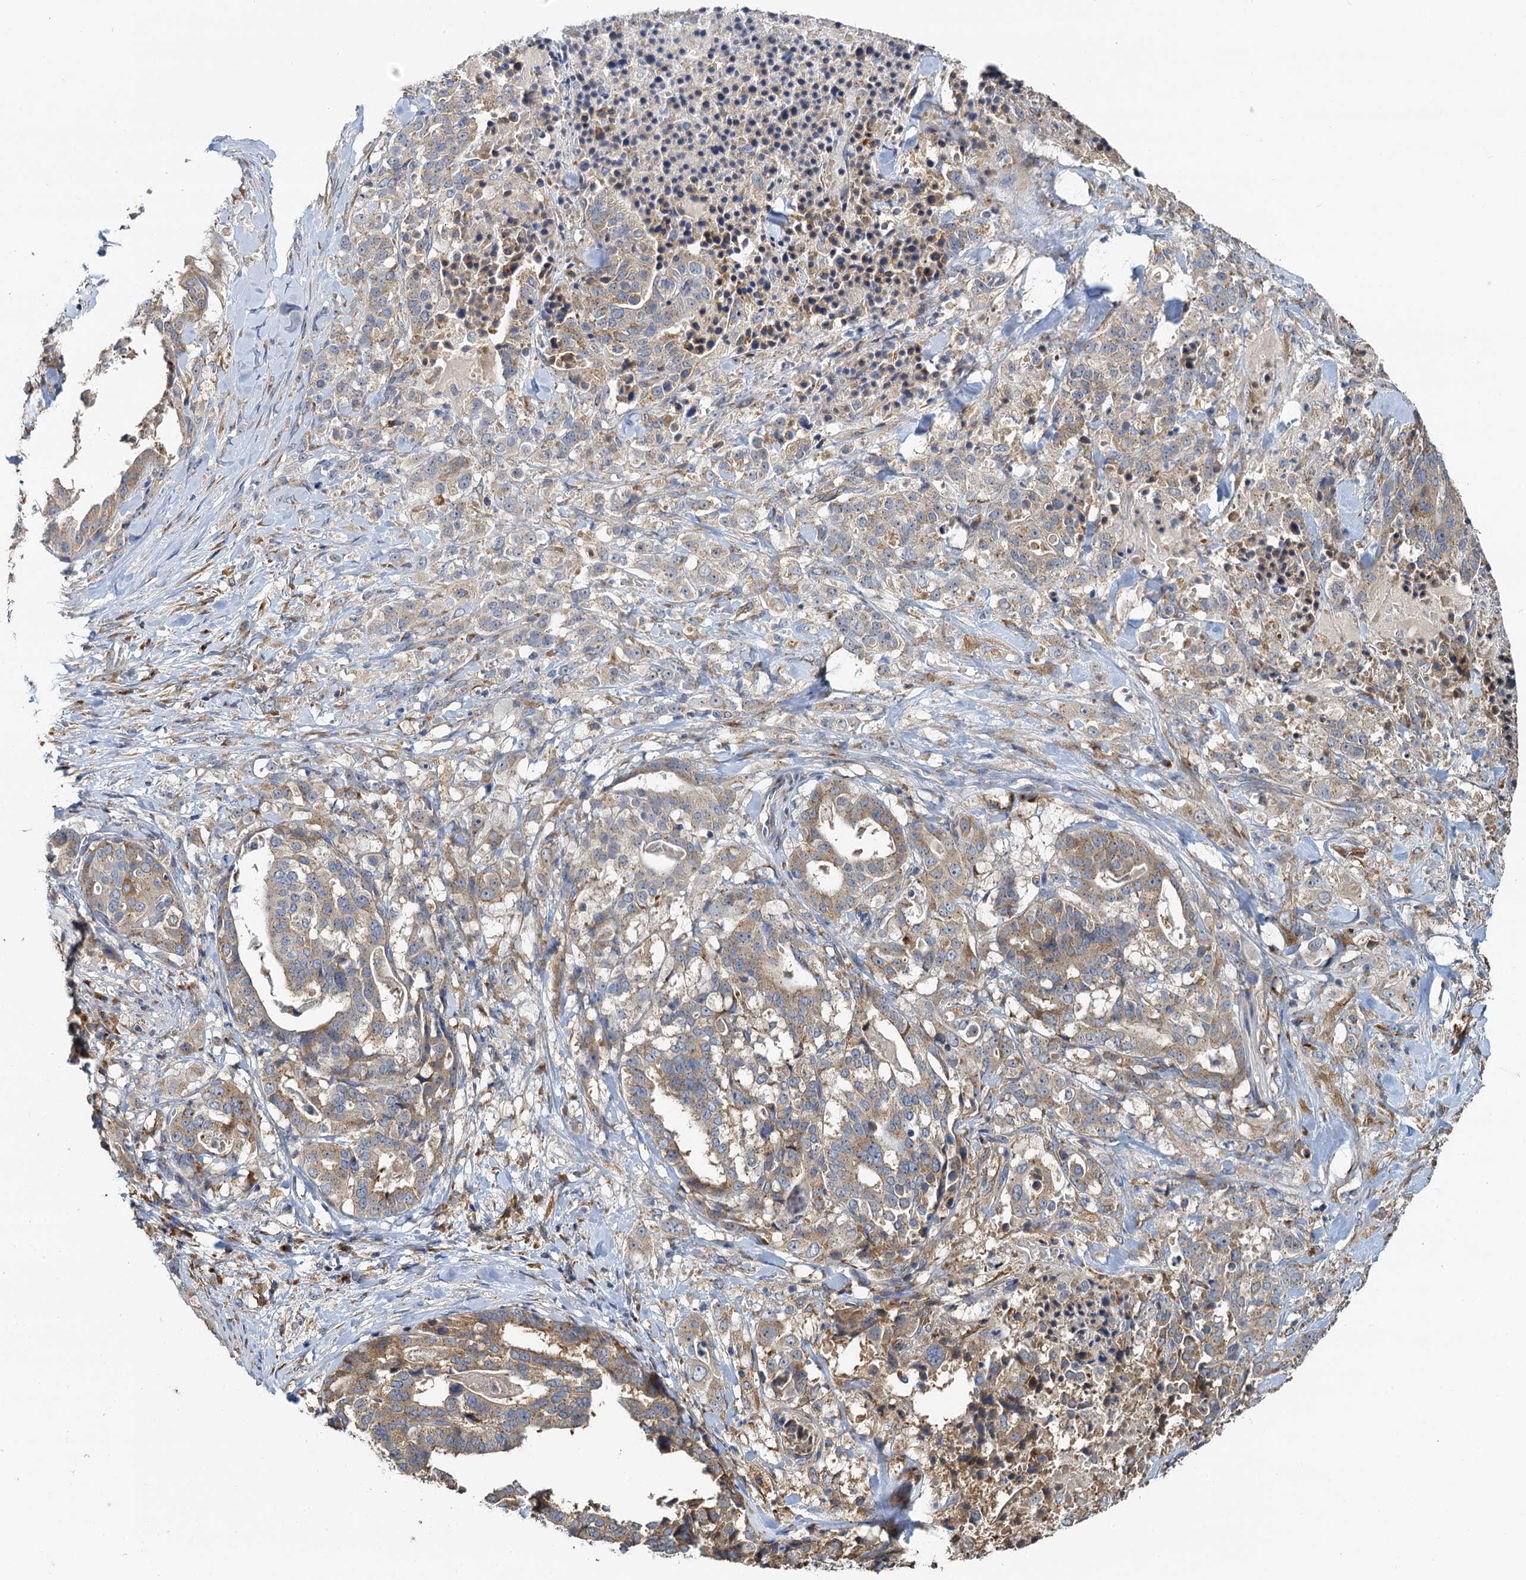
{"staining": {"intensity": "moderate", "quantity": "25%-75%", "location": "cytoplasmic/membranous"}, "tissue": "stomach cancer", "cell_type": "Tumor cells", "image_type": "cancer", "snomed": [{"axis": "morphology", "description": "Adenocarcinoma, NOS"}, {"axis": "topography", "description": "Stomach"}], "caption": "Moderate cytoplasmic/membranous protein expression is identified in approximately 25%-75% of tumor cells in stomach cancer (adenocarcinoma).", "gene": "NKAPD1", "patient": {"sex": "male", "age": 48}}